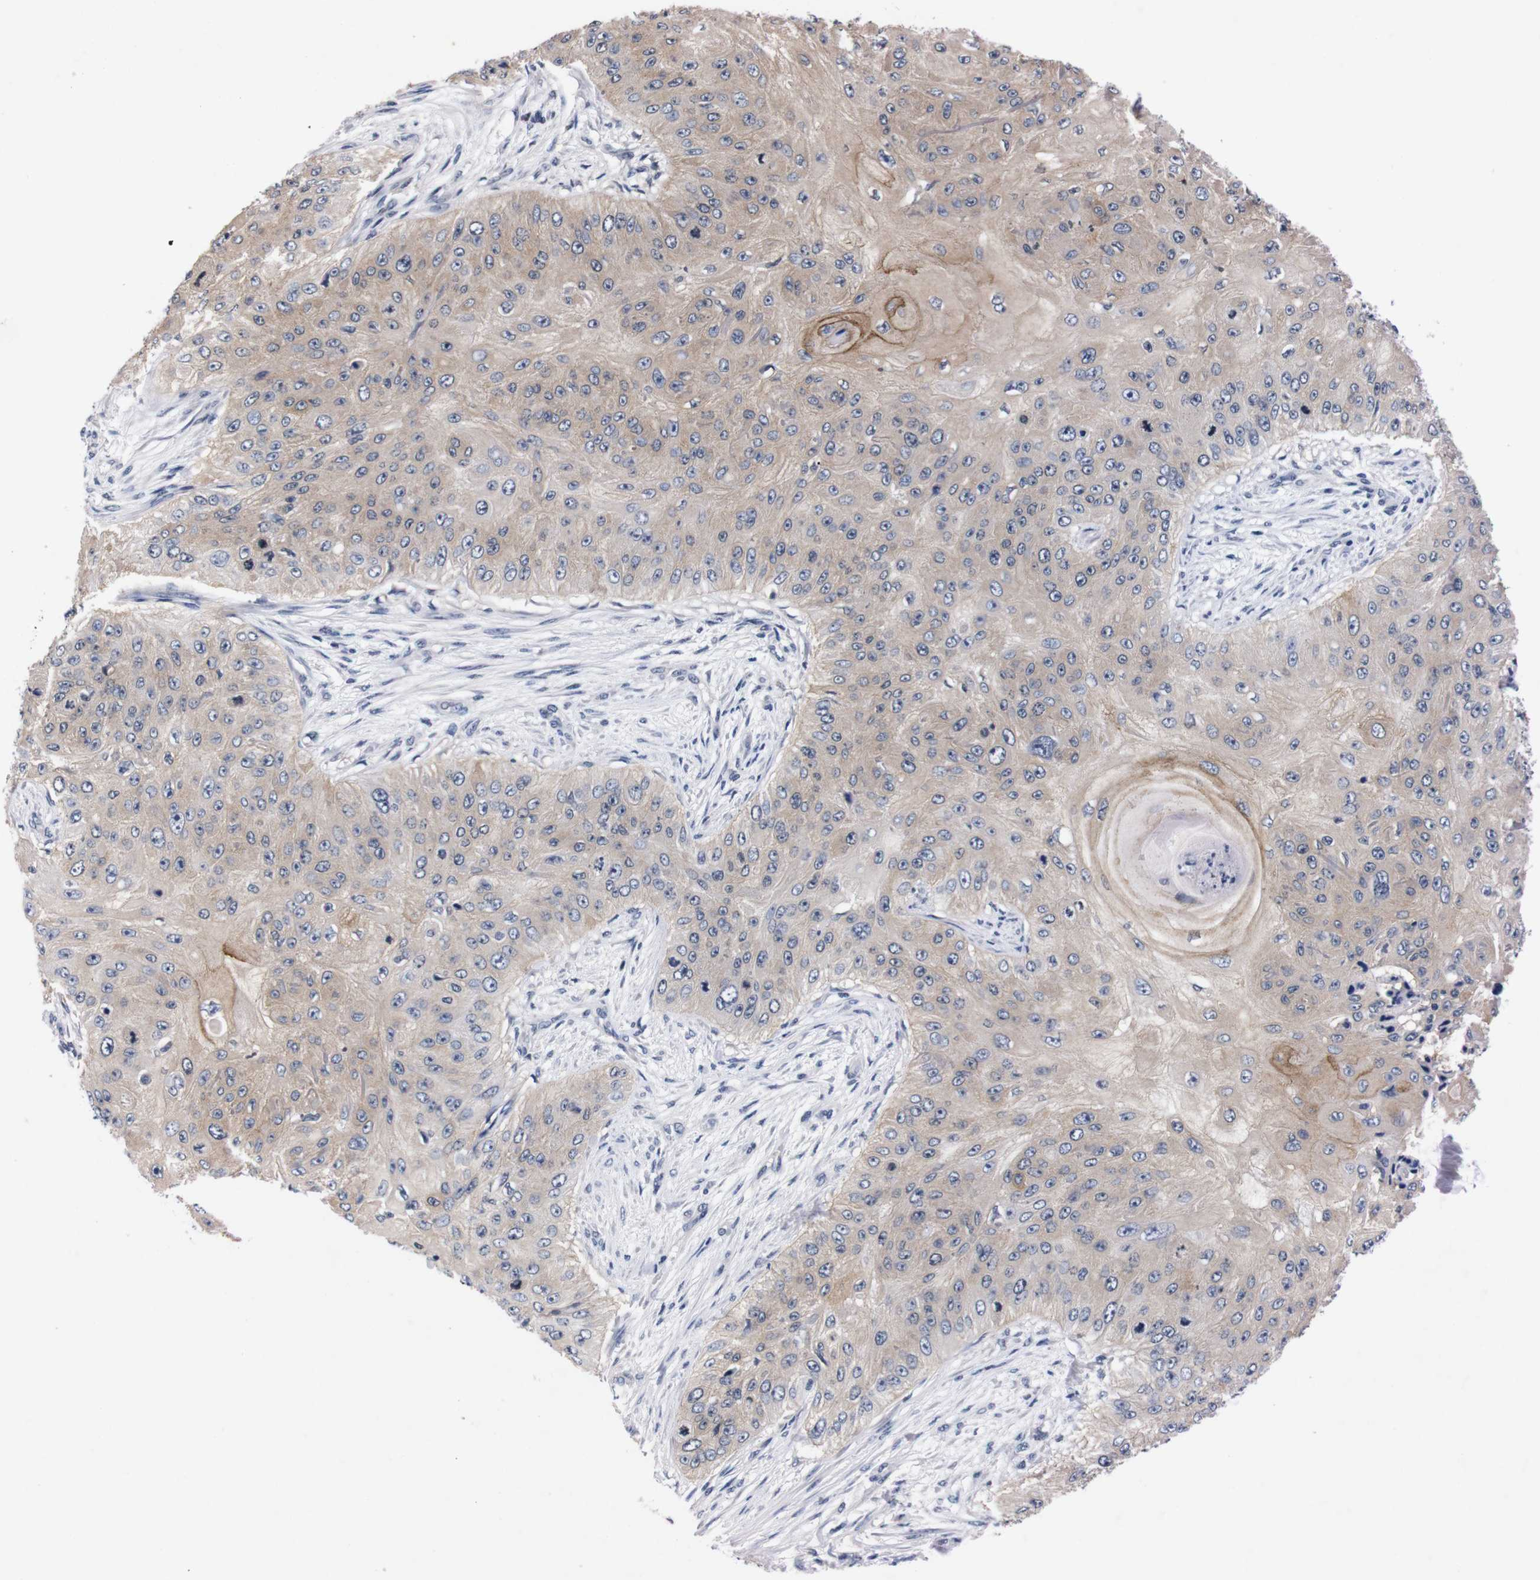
{"staining": {"intensity": "weak", "quantity": ">75%", "location": "cytoplasmic/membranous"}, "tissue": "skin cancer", "cell_type": "Tumor cells", "image_type": "cancer", "snomed": [{"axis": "morphology", "description": "Squamous cell carcinoma, NOS"}, {"axis": "topography", "description": "Skin"}], "caption": "Human squamous cell carcinoma (skin) stained for a protein (brown) exhibits weak cytoplasmic/membranous positive expression in approximately >75% of tumor cells.", "gene": "TNFRSF21", "patient": {"sex": "female", "age": 80}}